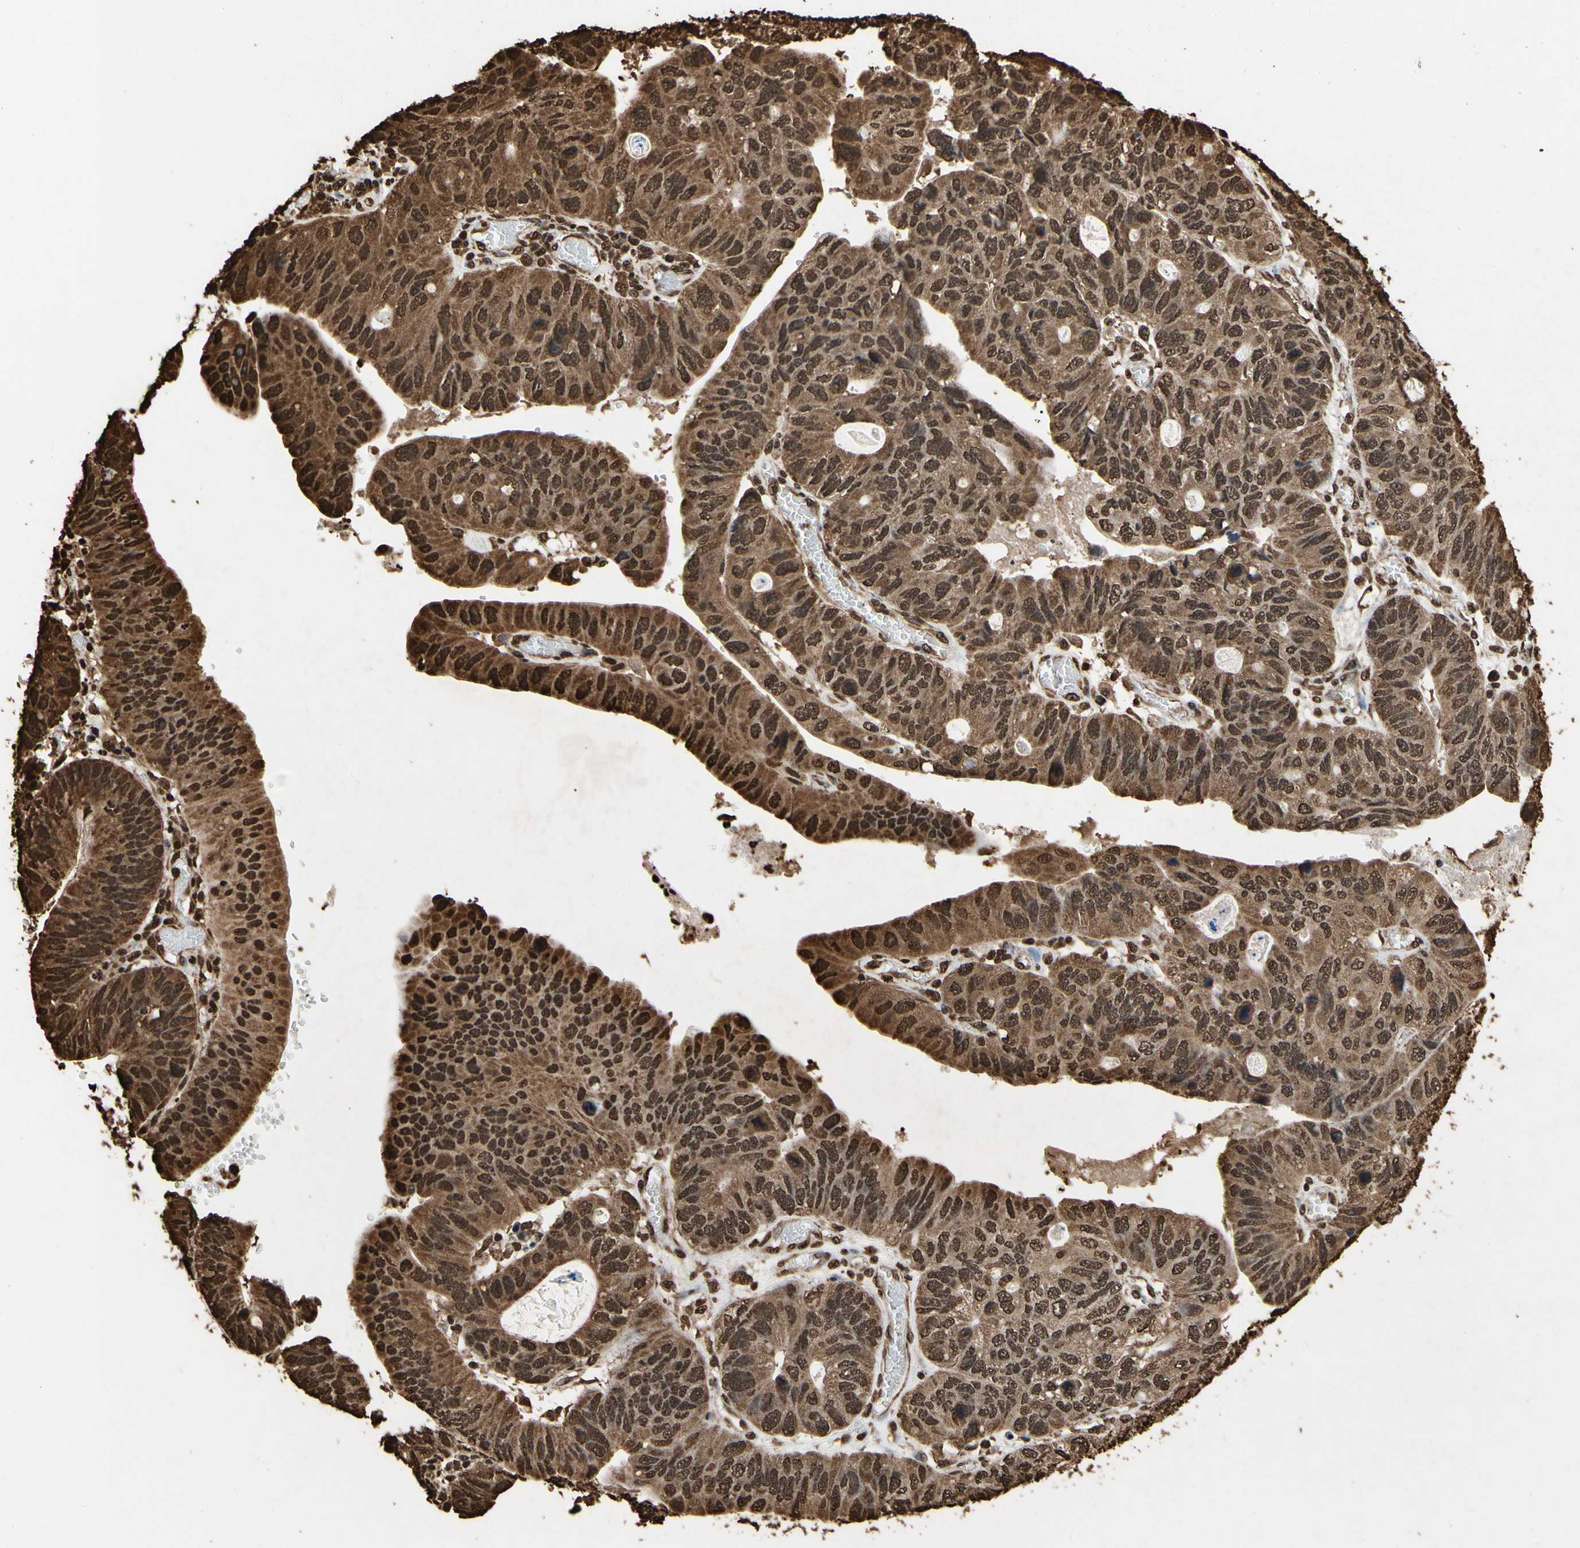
{"staining": {"intensity": "strong", "quantity": ">75%", "location": "cytoplasmic/membranous,nuclear"}, "tissue": "stomach cancer", "cell_type": "Tumor cells", "image_type": "cancer", "snomed": [{"axis": "morphology", "description": "Adenocarcinoma, NOS"}, {"axis": "topography", "description": "Stomach"}], "caption": "Protein staining displays strong cytoplasmic/membranous and nuclear staining in approximately >75% of tumor cells in stomach cancer (adenocarcinoma).", "gene": "HNRNPK", "patient": {"sex": "male", "age": 59}}